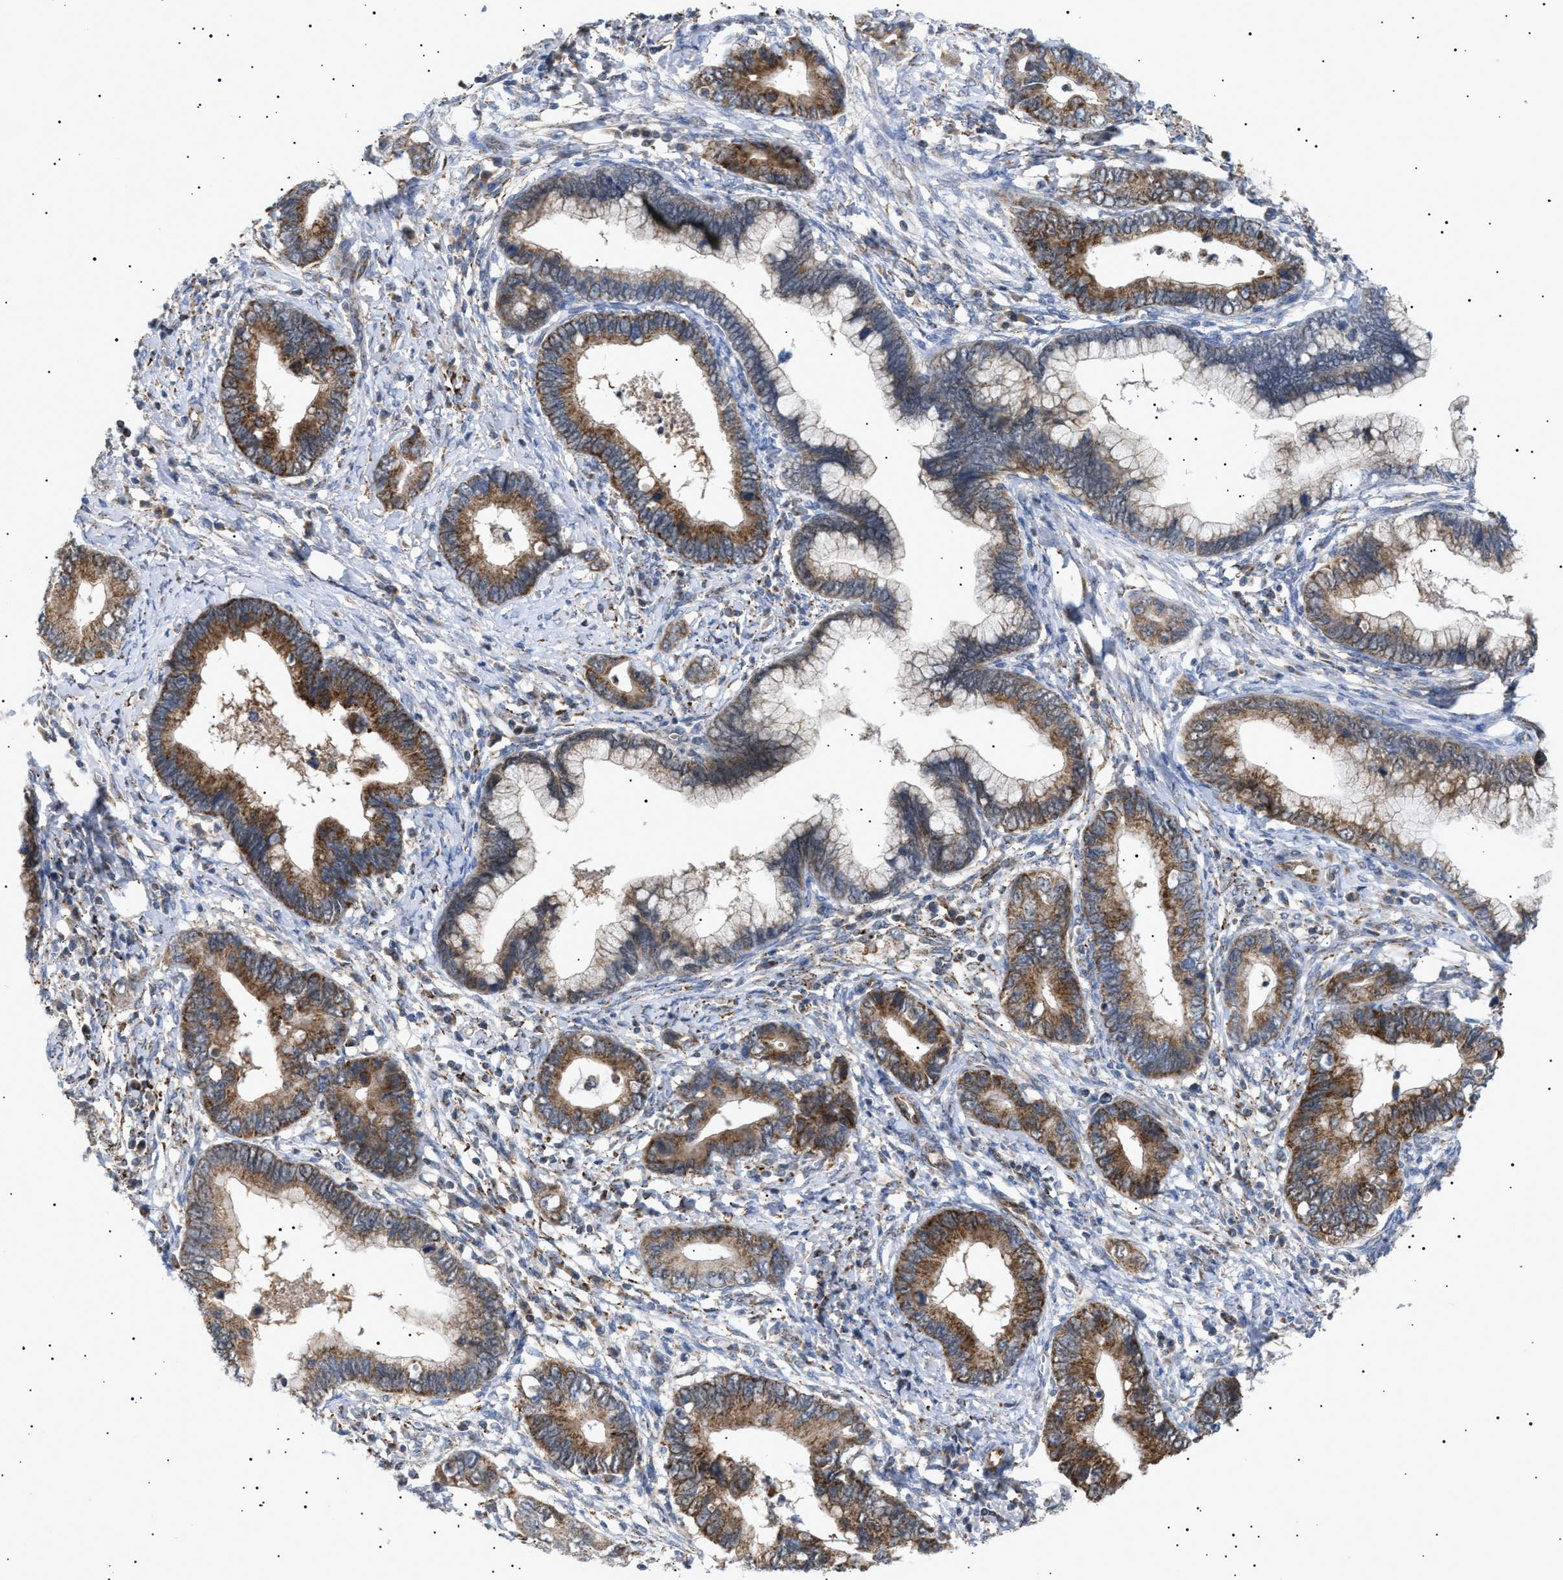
{"staining": {"intensity": "moderate", "quantity": ">75%", "location": "cytoplasmic/membranous"}, "tissue": "cervical cancer", "cell_type": "Tumor cells", "image_type": "cancer", "snomed": [{"axis": "morphology", "description": "Adenocarcinoma, NOS"}, {"axis": "topography", "description": "Cervix"}], "caption": "Immunohistochemical staining of cervical cancer (adenocarcinoma) displays moderate cytoplasmic/membranous protein staining in approximately >75% of tumor cells.", "gene": "SIRT5", "patient": {"sex": "female", "age": 44}}